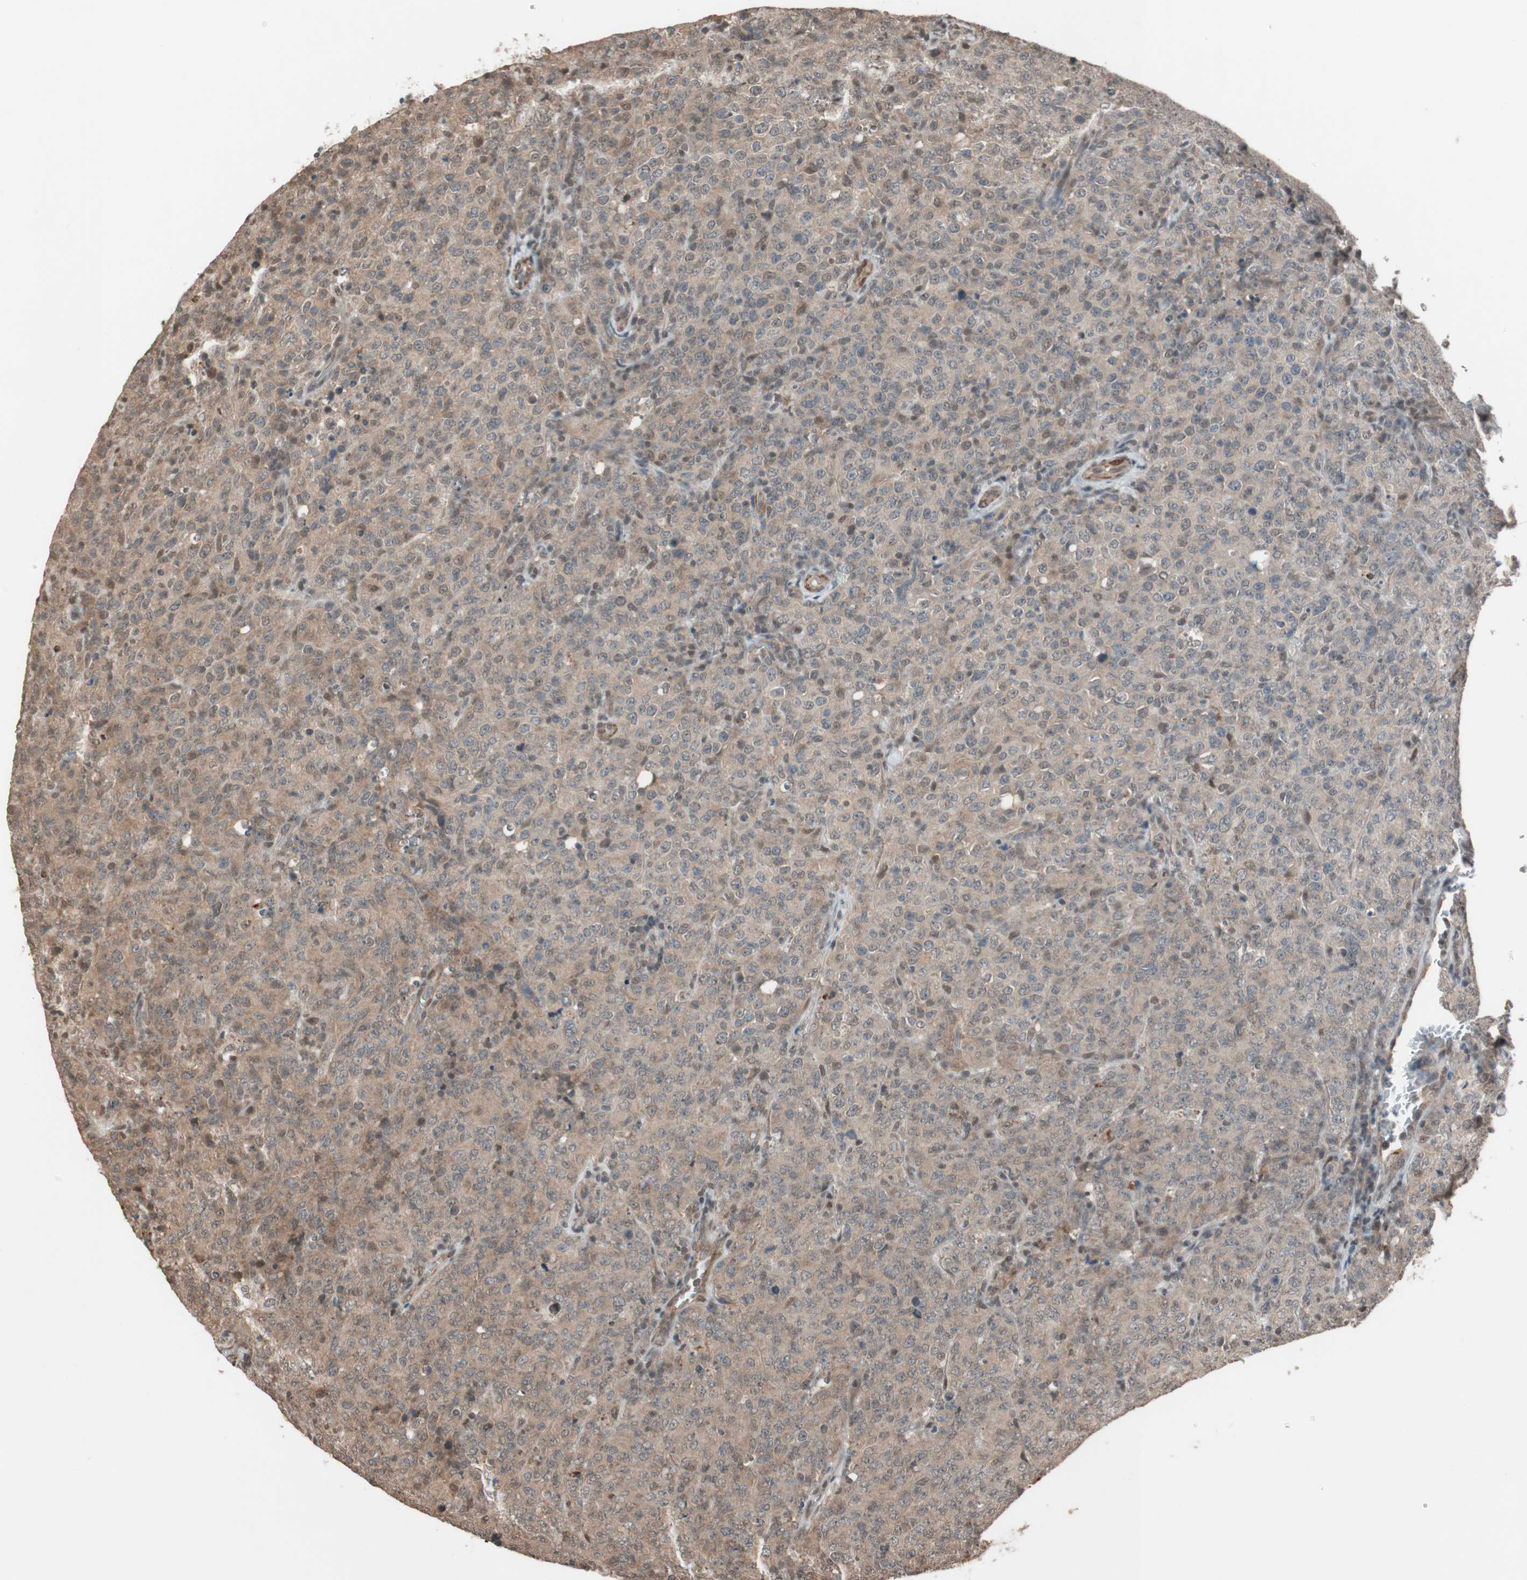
{"staining": {"intensity": "weak", "quantity": "<25%", "location": "cytoplasmic/membranous"}, "tissue": "lymphoma", "cell_type": "Tumor cells", "image_type": "cancer", "snomed": [{"axis": "morphology", "description": "Malignant lymphoma, non-Hodgkin's type, High grade"}, {"axis": "topography", "description": "Tonsil"}], "caption": "Immunohistochemistry (IHC) of lymphoma reveals no positivity in tumor cells. (Brightfield microscopy of DAB (3,3'-diaminobenzidine) IHC at high magnification).", "gene": "DRAP1", "patient": {"sex": "female", "age": 36}}